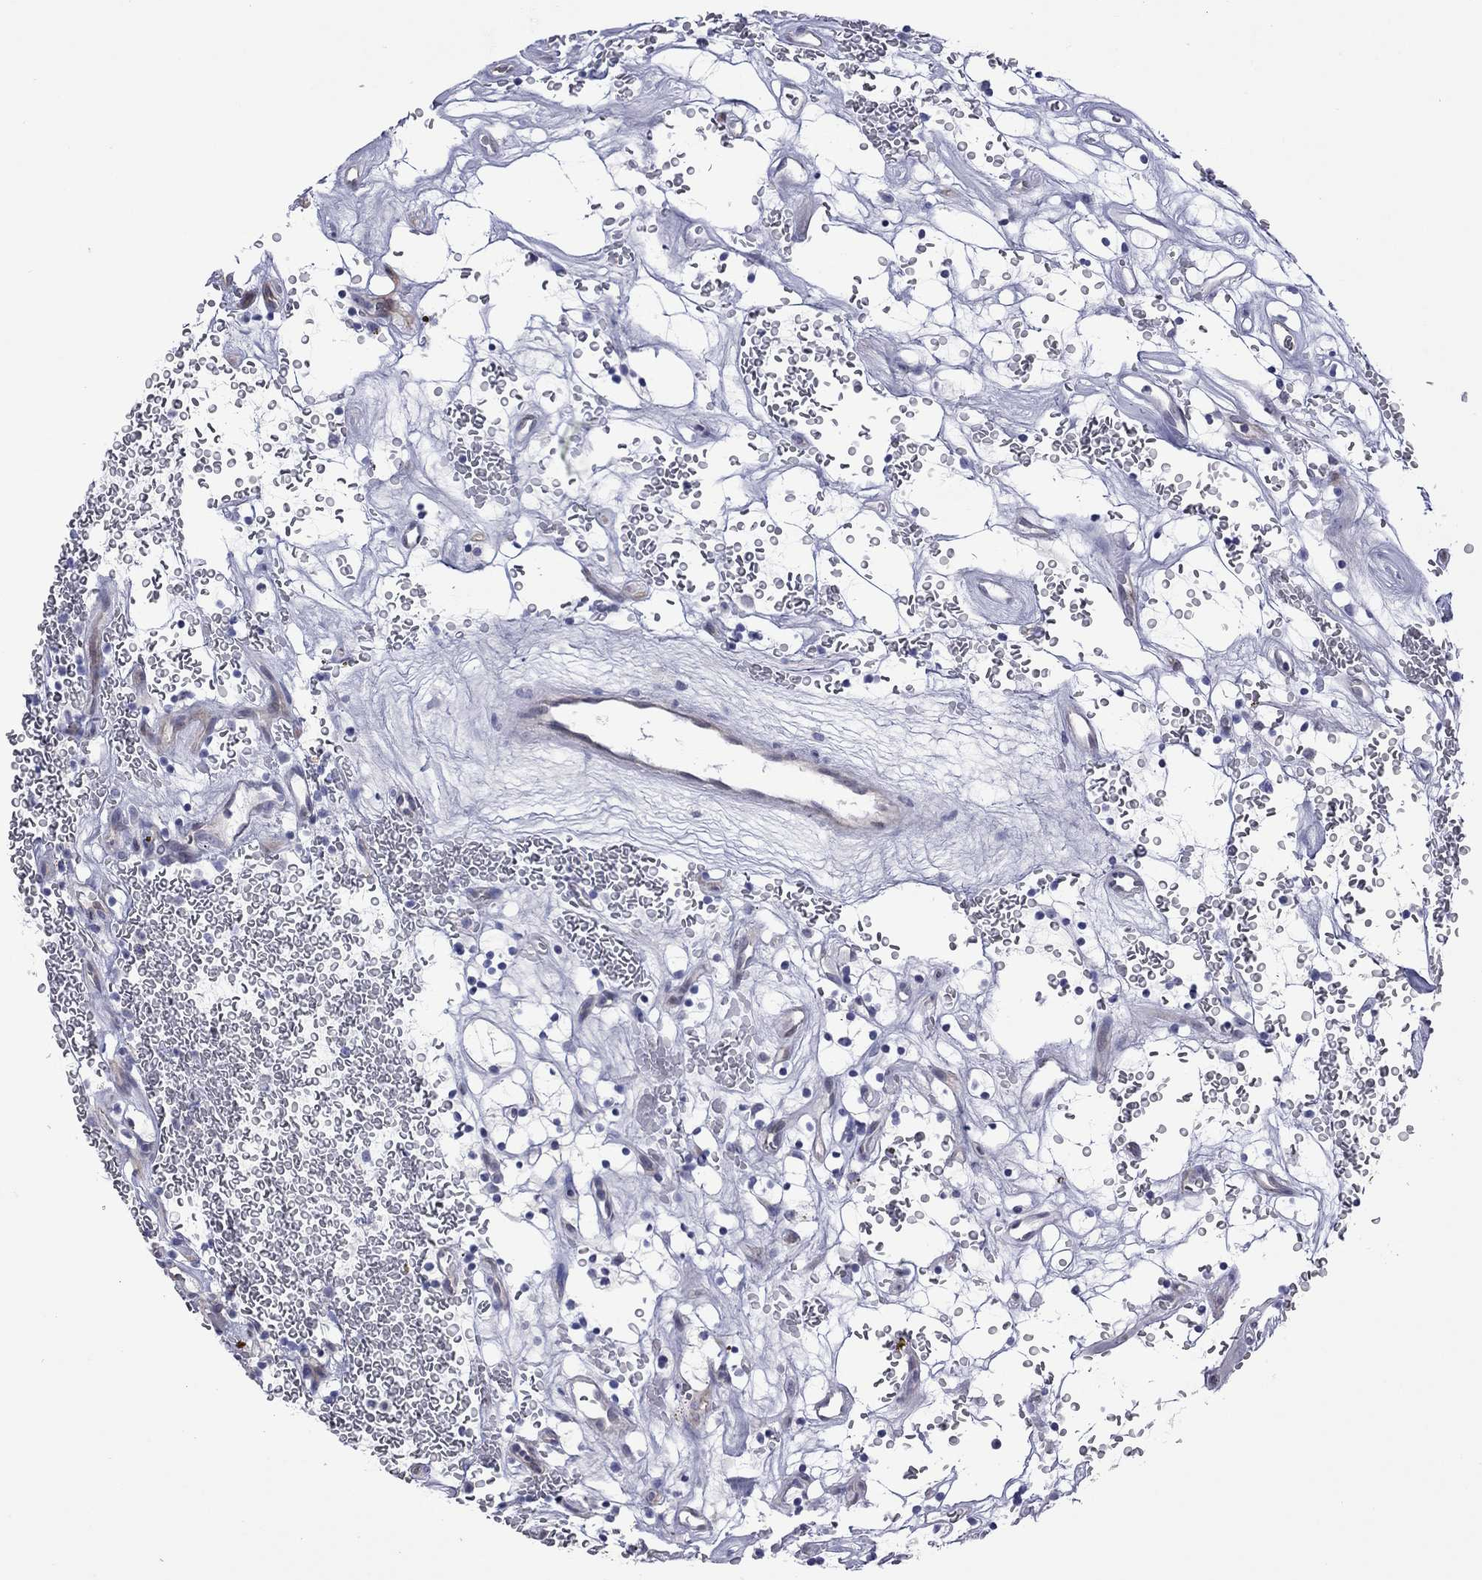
{"staining": {"intensity": "negative", "quantity": "none", "location": "none"}, "tissue": "renal cancer", "cell_type": "Tumor cells", "image_type": "cancer", "snomed": [{"axis": "morphology", "description": "Adenocarcinoma, NOS"}, {"axis": "topography", "description": "Kidney"}], "caption": "Photomicrograph shows no protein staining in tumor cells of renal cancer tissue.", "gene": "CTNNBIP1", "patient": {"sex": "female", "age": 64}}